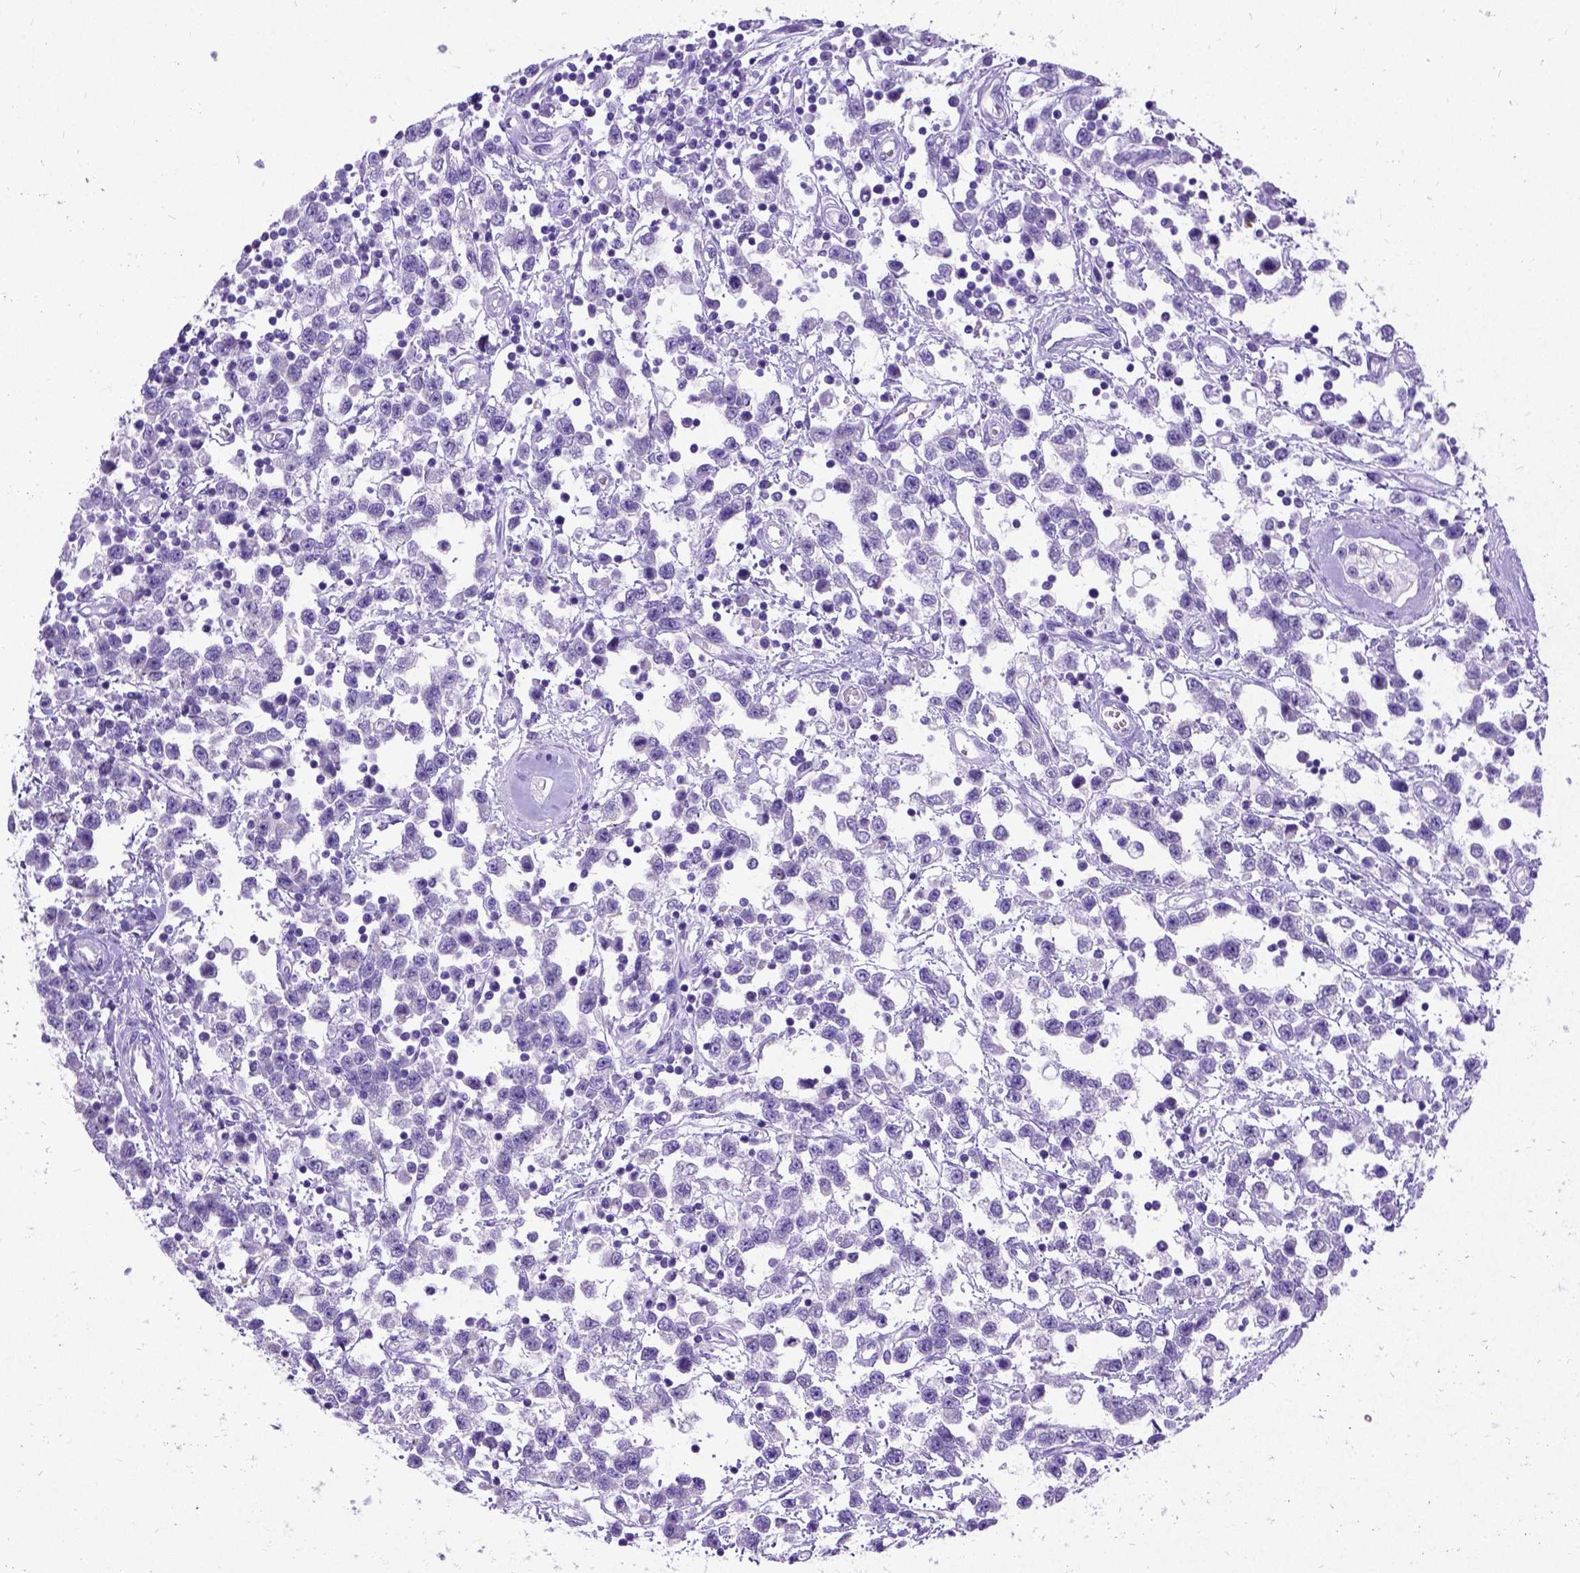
{"staining": {"intensity": "negative", "quantity": "none", "location": "none"}, "tissue": "testis cancer", "cell_type": "Tumor cells", "image_type": "cancer", "snomed": [{"axis": "morphology", "description": "Seminoma, NOS"}, {"axis": "topography", "description": "Testis"}], "caption": "This is an immunohistochemistry (IHC) micrograph of testis seminoma. There is no staining in tumor cells.", "gene": "NEUROD4", "patient": {"sex": "male", "age": 34}}